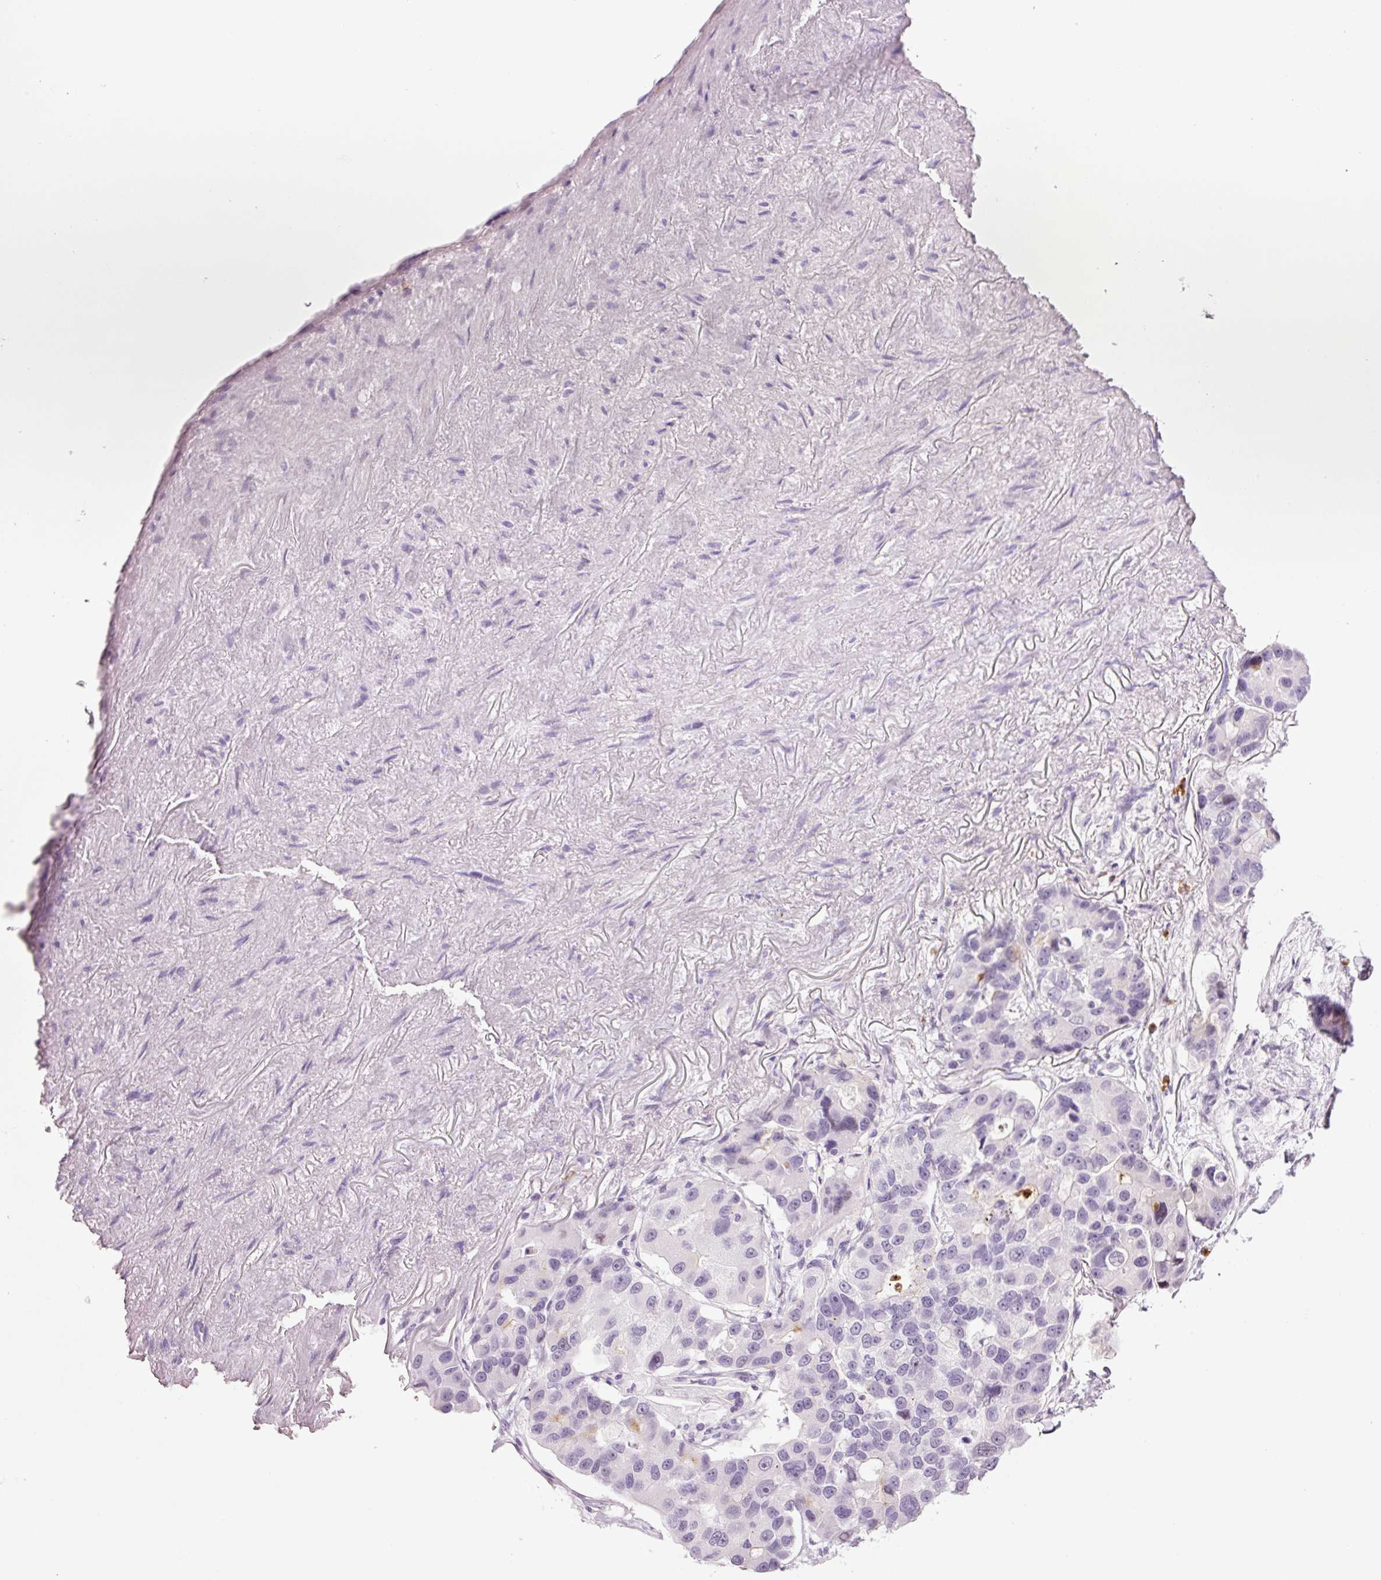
{"staining": {"intensity": "negative", "quantity": "none", "location": "none"}, "tissue": "lung cancer", "cell_type": "Tumor cells", "image_type": "cancer", "snomed": [{"axis": "morphology", "description": "Adenocarcinoma, NOS"}, {"axis": "topography", "description": "Lung"}], "caption": "This image is of adenocarcinoma (lung) stained with immunohistochemistry to label a protein in brown with the nuclei are counter-stained blue. There is no staining in tumor cells. (Immunohistochemistry, brightfield microscopy, high magnification).", "gene": "KLF1", "patient": {"sex": "female", "age": 54}}